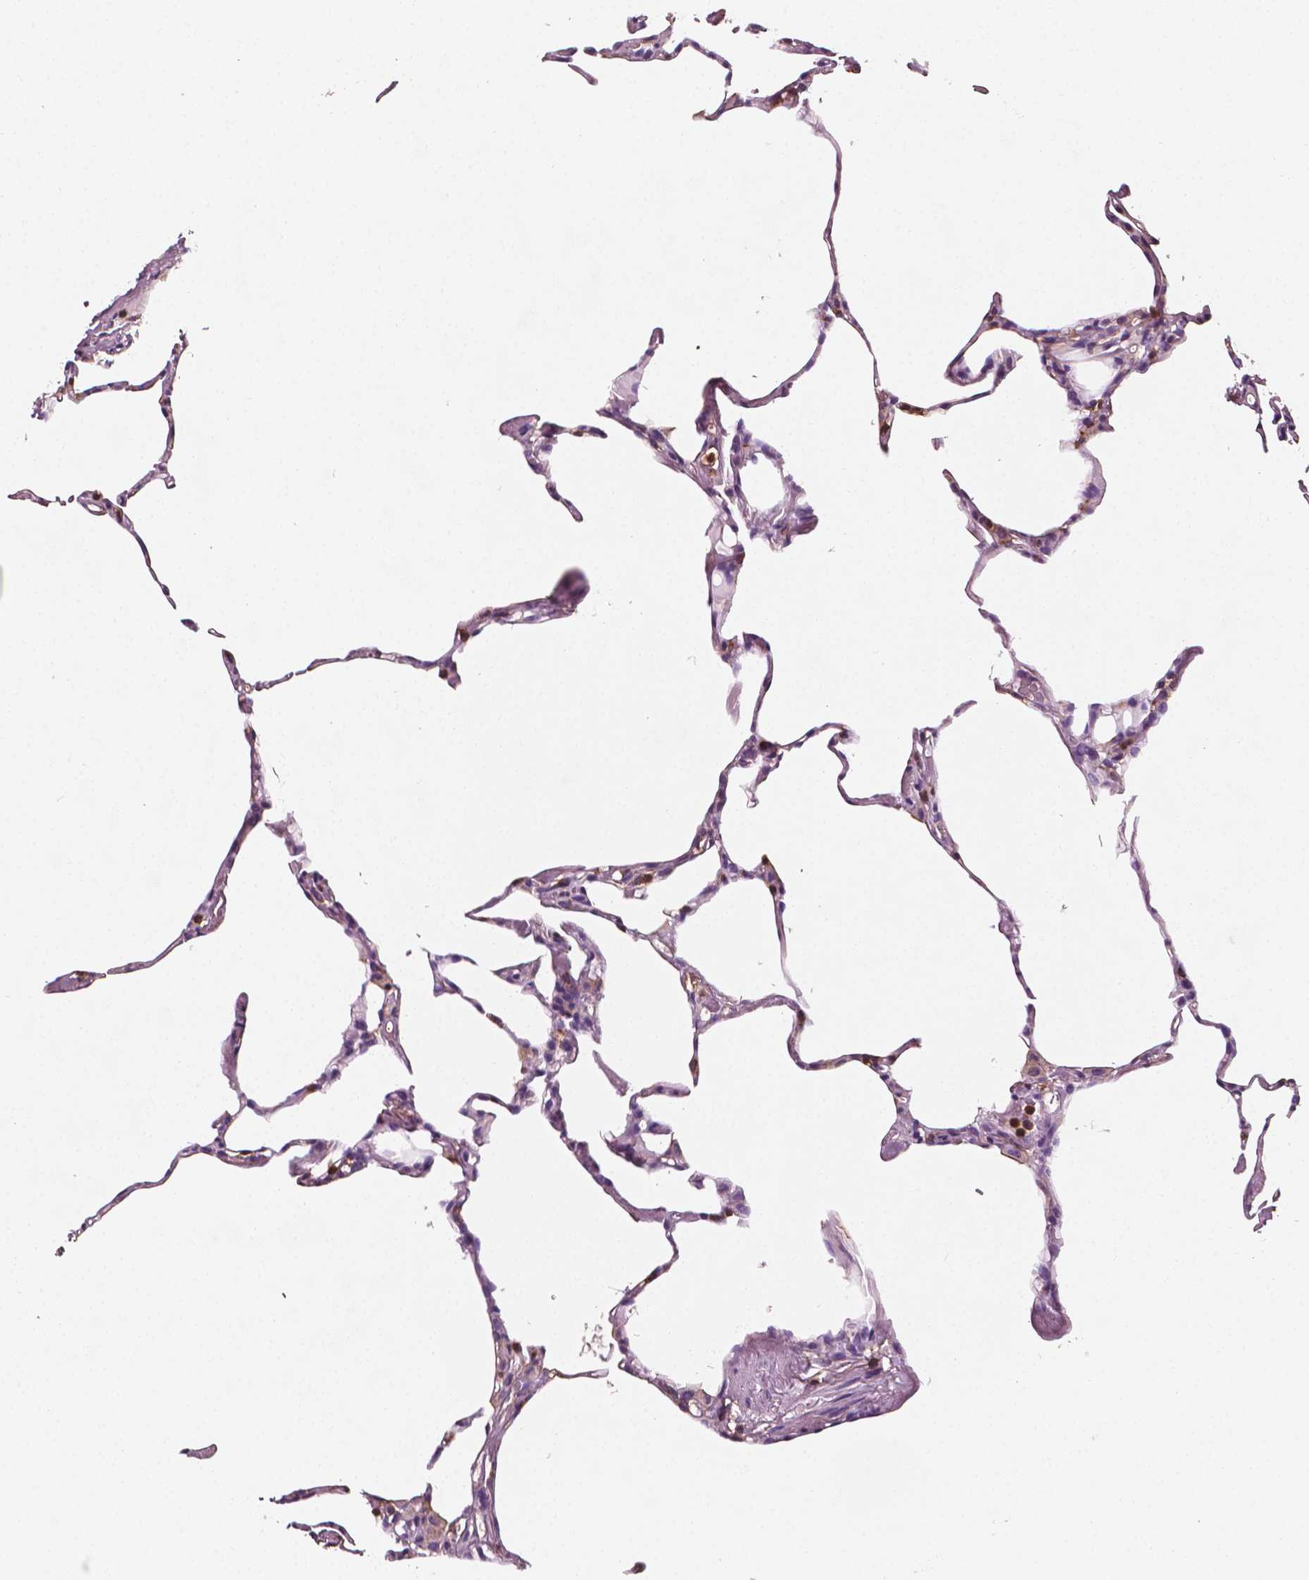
{"staining": {"intensity": "negative", "quantity": "none", "location": "none"}, "tissue": "lung", "cell_type": "Alveolar cells", "image_type": "normal", "snomed": [{"axis": "morphology", "description": "Normal tissue, NOS"}, {"axis": "topography", "description": "Lung"}], "caption": "The IHC histopathology image has no significant expression in alveolar cells of lung.", "gene": "PTPRC", "patient": {"sex": "male", "age": 65}}